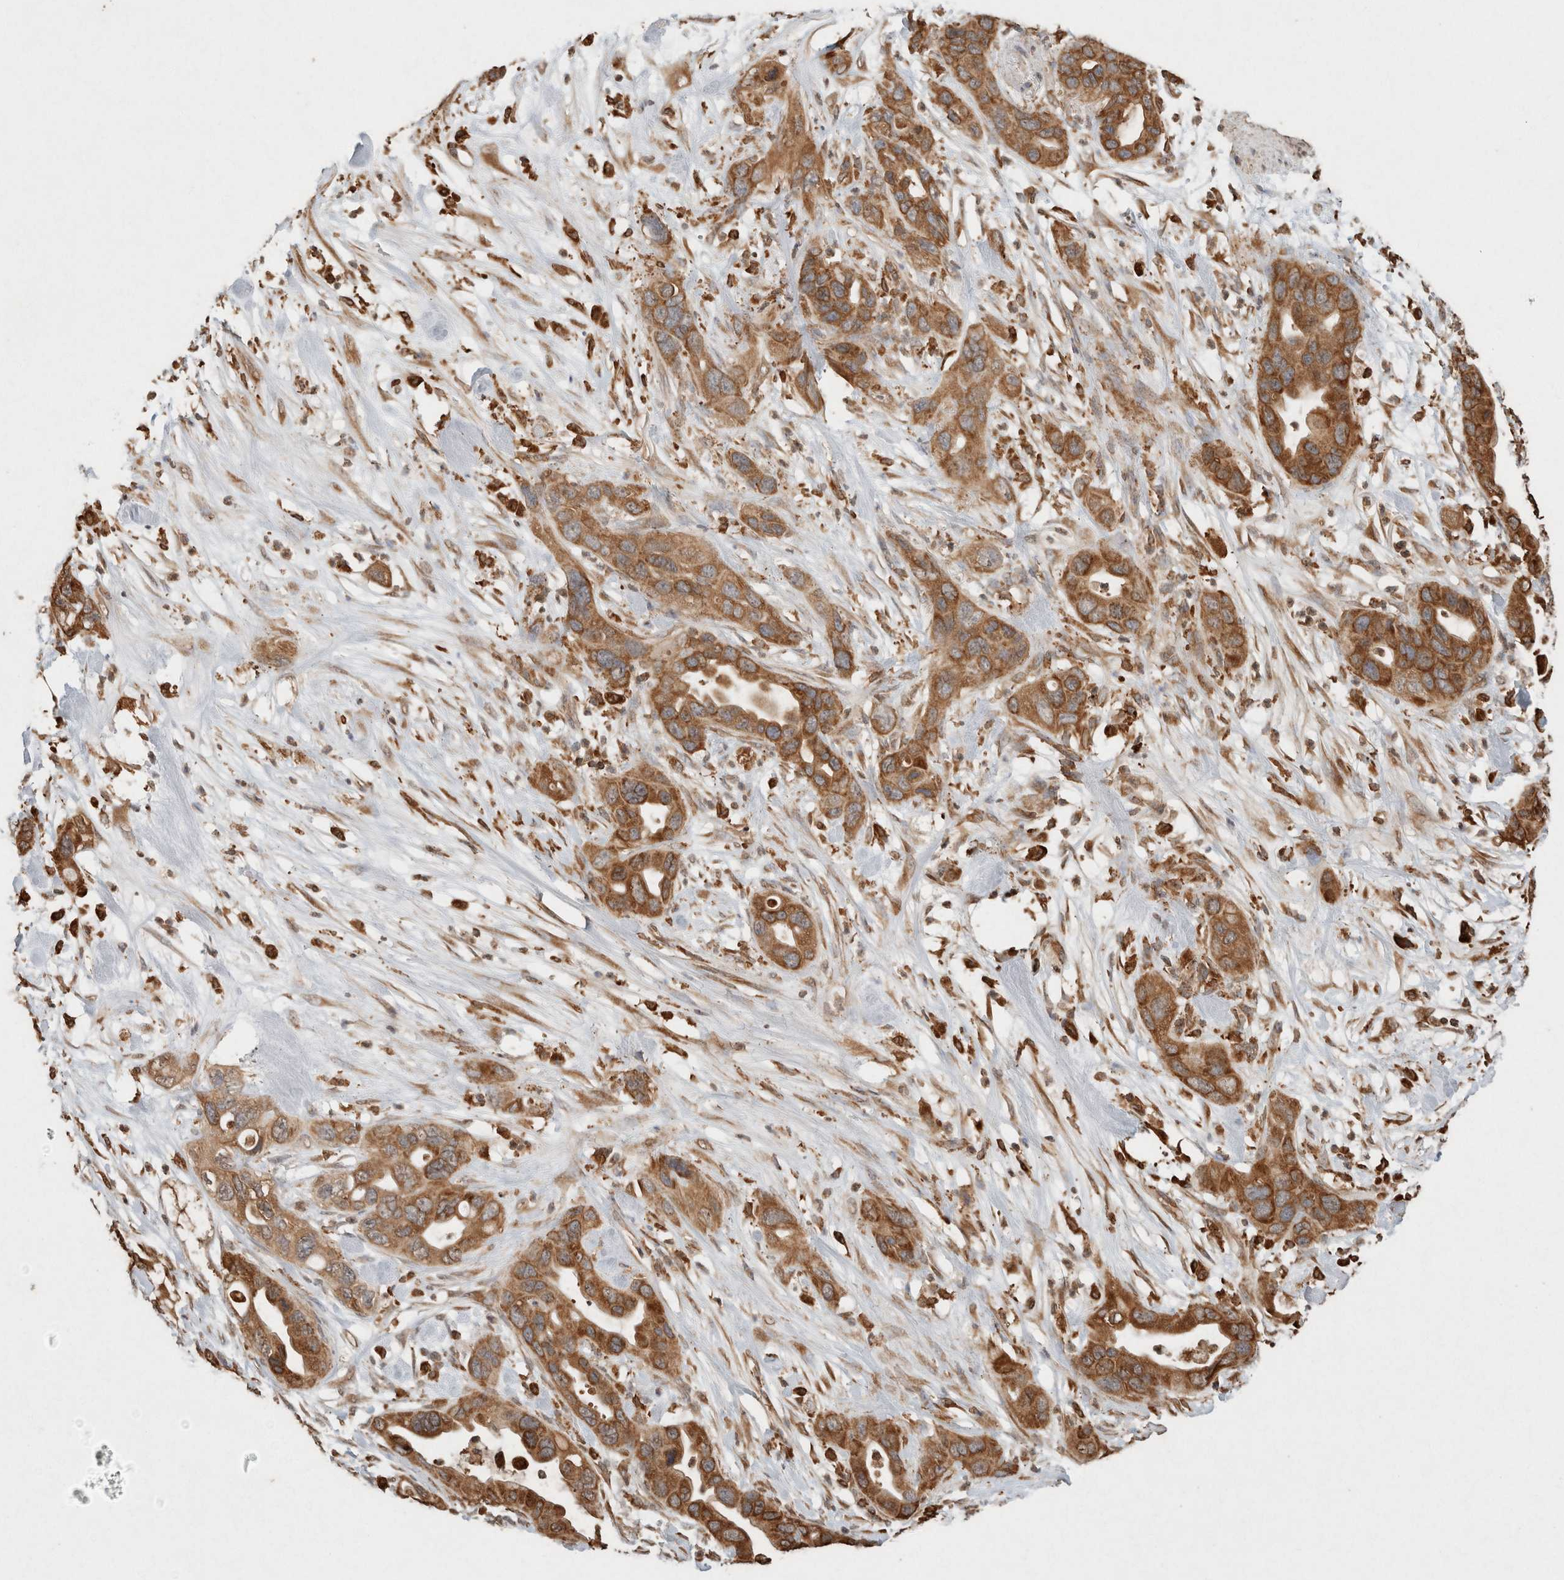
{"staining": {"intensity": "moderate", "quantity": ">75%", "location": "cytoplasmic/membranous"}, "tissue": "pancreatic cancer", "cell_type": "Tumor cells", "image_type": "cancer", "snomed": [{"axis": "morphology", "description": "Adenocarcinoma, NOS"}, {"axis": "topography", "description": "Pancreas"}], "caption": "Immunohistochemical staining of adenocarcinoma (pancreatic) demonstrates medium levels of moderate cytoplasmic/membranous positivity in about >75% of tumor cells.", "gene": "ERAP1", "patient": {"sex": "female", "age": 71}}